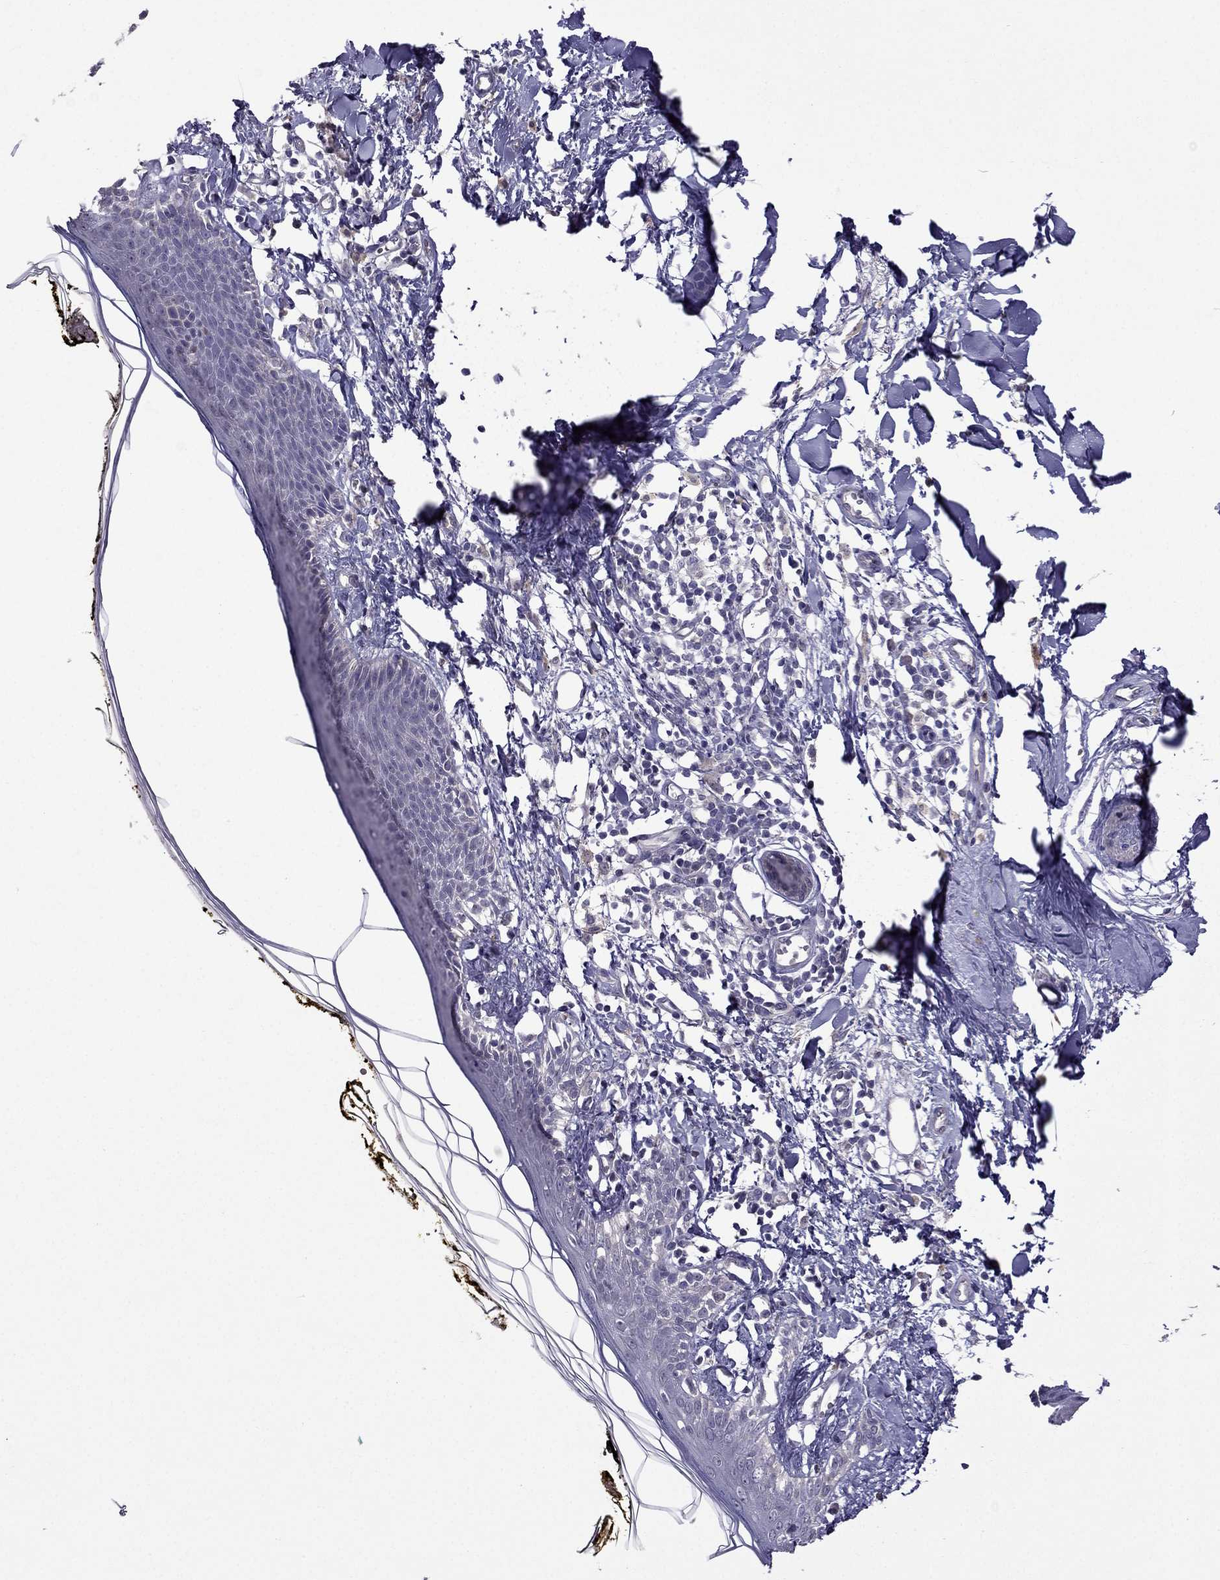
{"staining": {"intensity": "negative", "quantity": "none", "location": "none"}, "tissue": "skin", "cell_type": "Fibroblasts", "image_type": "normal", "snomed": [{"axis": "morphology", "description": "Normal tissue, NOS"}, {"axis": "topography", "description": "Skin"}], "caption": "This is an immunohistochemistry (IHC) photomicrograph of normal skin. There is no positivity in fibroblasts.", "gene": "CDK5", "patient": {"sex": "male", "age": 76}}